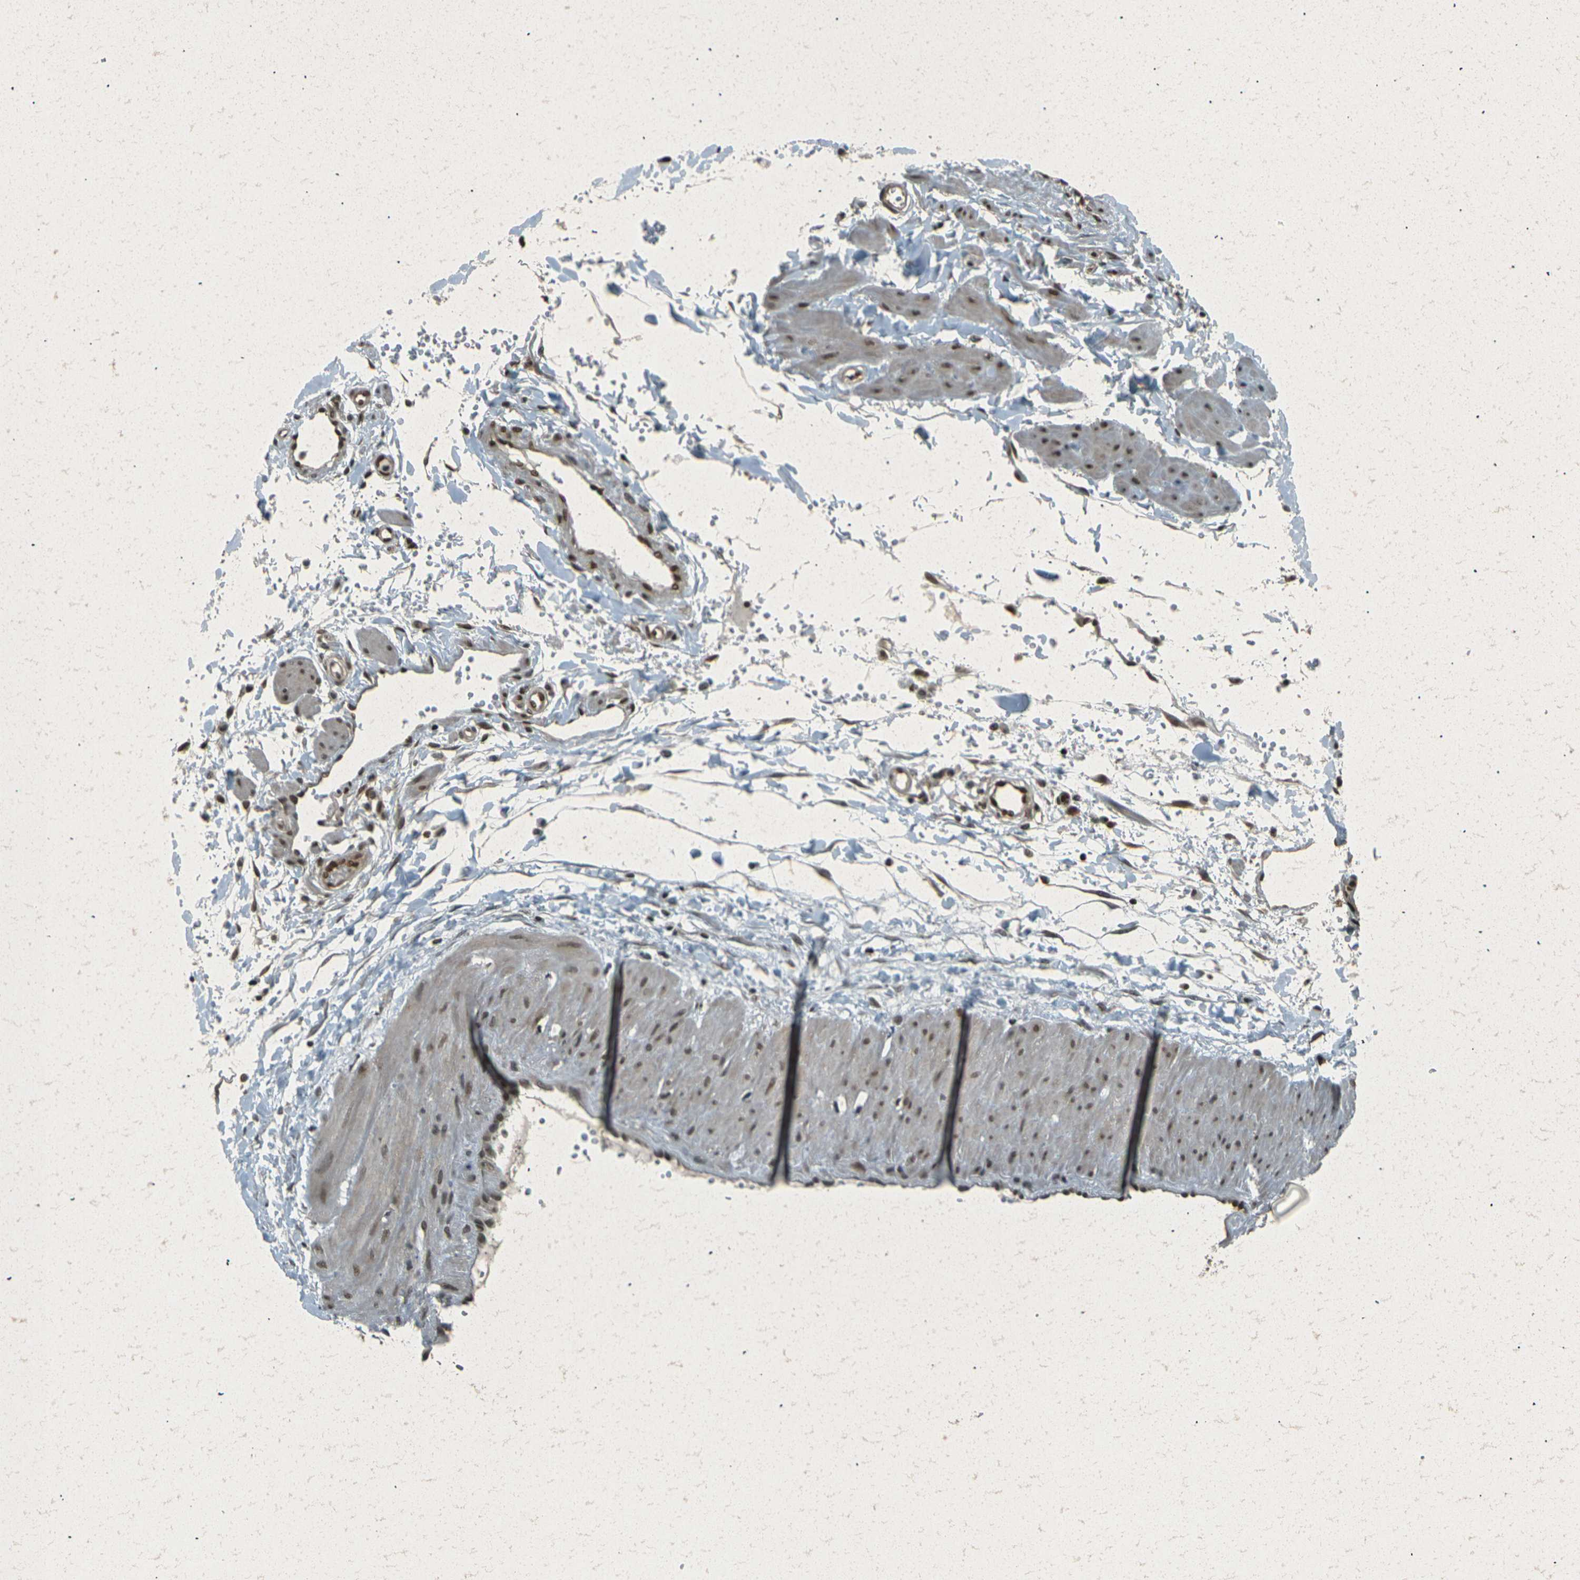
{"staining": {"intensity": "moderate", "quantity": ">75%", "location": "nuclear"}, "tissue": "fallopian tube", "cell_type": "Glandular cells", "image_type": "normal", "snomed": [{"axis": "morphology", "description": "Normal tissue, NOS"}, {"axis": "topography", "description": "Fallopian tube"}, {"axis": "topography", "description": "Placenta"}], "caption": "Immunohistochemical staining of unremarkable fallopian tube demonstrates moderate nuclear protein expression in approximately >75% of glandular cells.", "gene": "NHEJ1", "patient": {"sex": "female", "age": 34}}